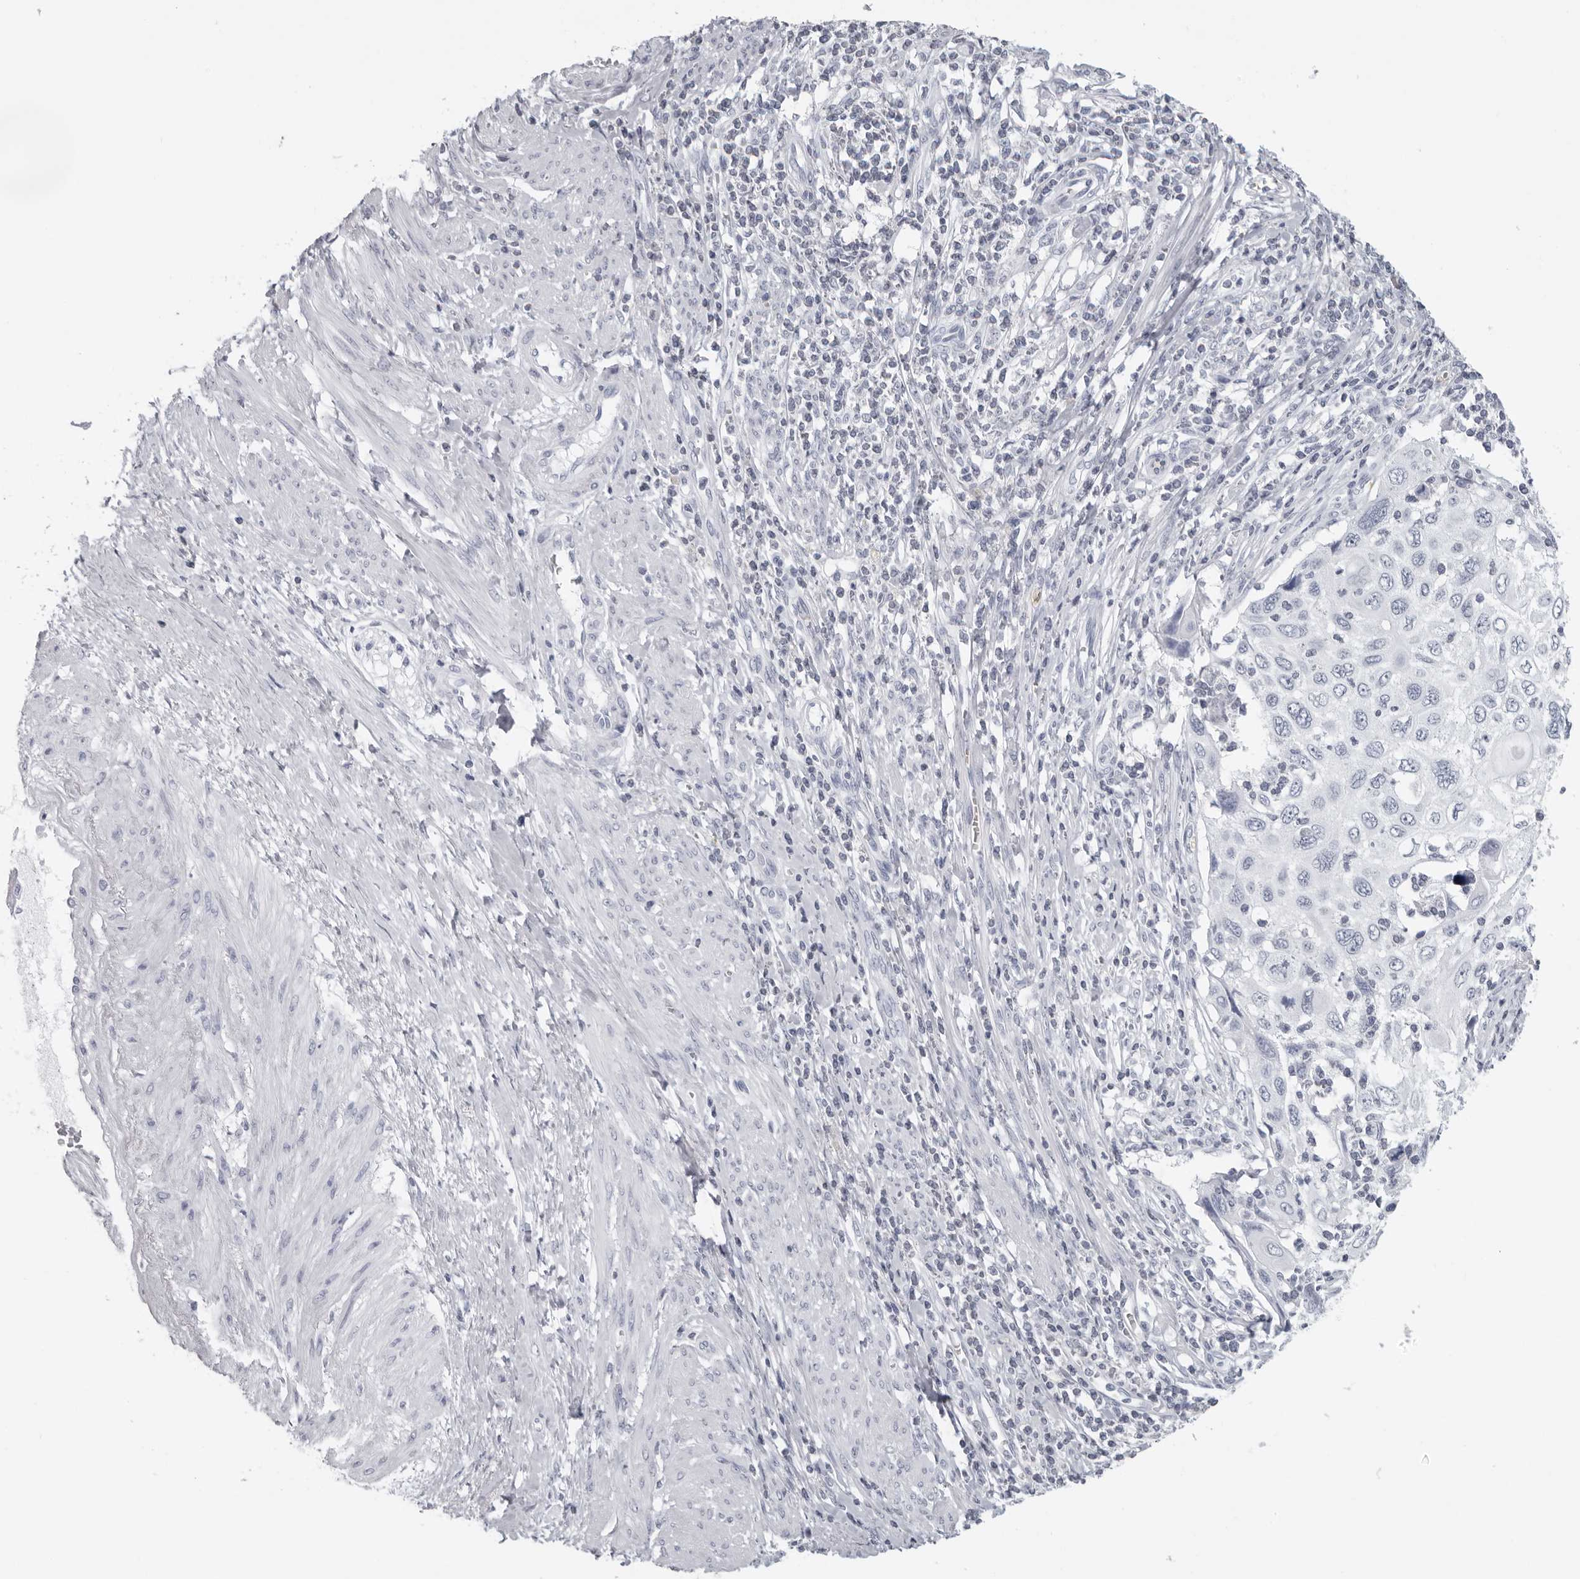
{"staining": {"intensity": "negative", "quantity": "none", "location": "none"}, "tissue": "cervical cancer", "cell_type": "Tumor cells", "image_type": "cancer", "snomed": [{"axis": "morphology", "description": "Squamous cell carcinoma, NOS"}, {"axis": "topography", "description": "Cervix"}], "caption": "Tumor cells show no significant protein staining in cervical squamous cell carcinoma.", "gene": "EPB41", "patient": {"sex": "female", "age": 70}}